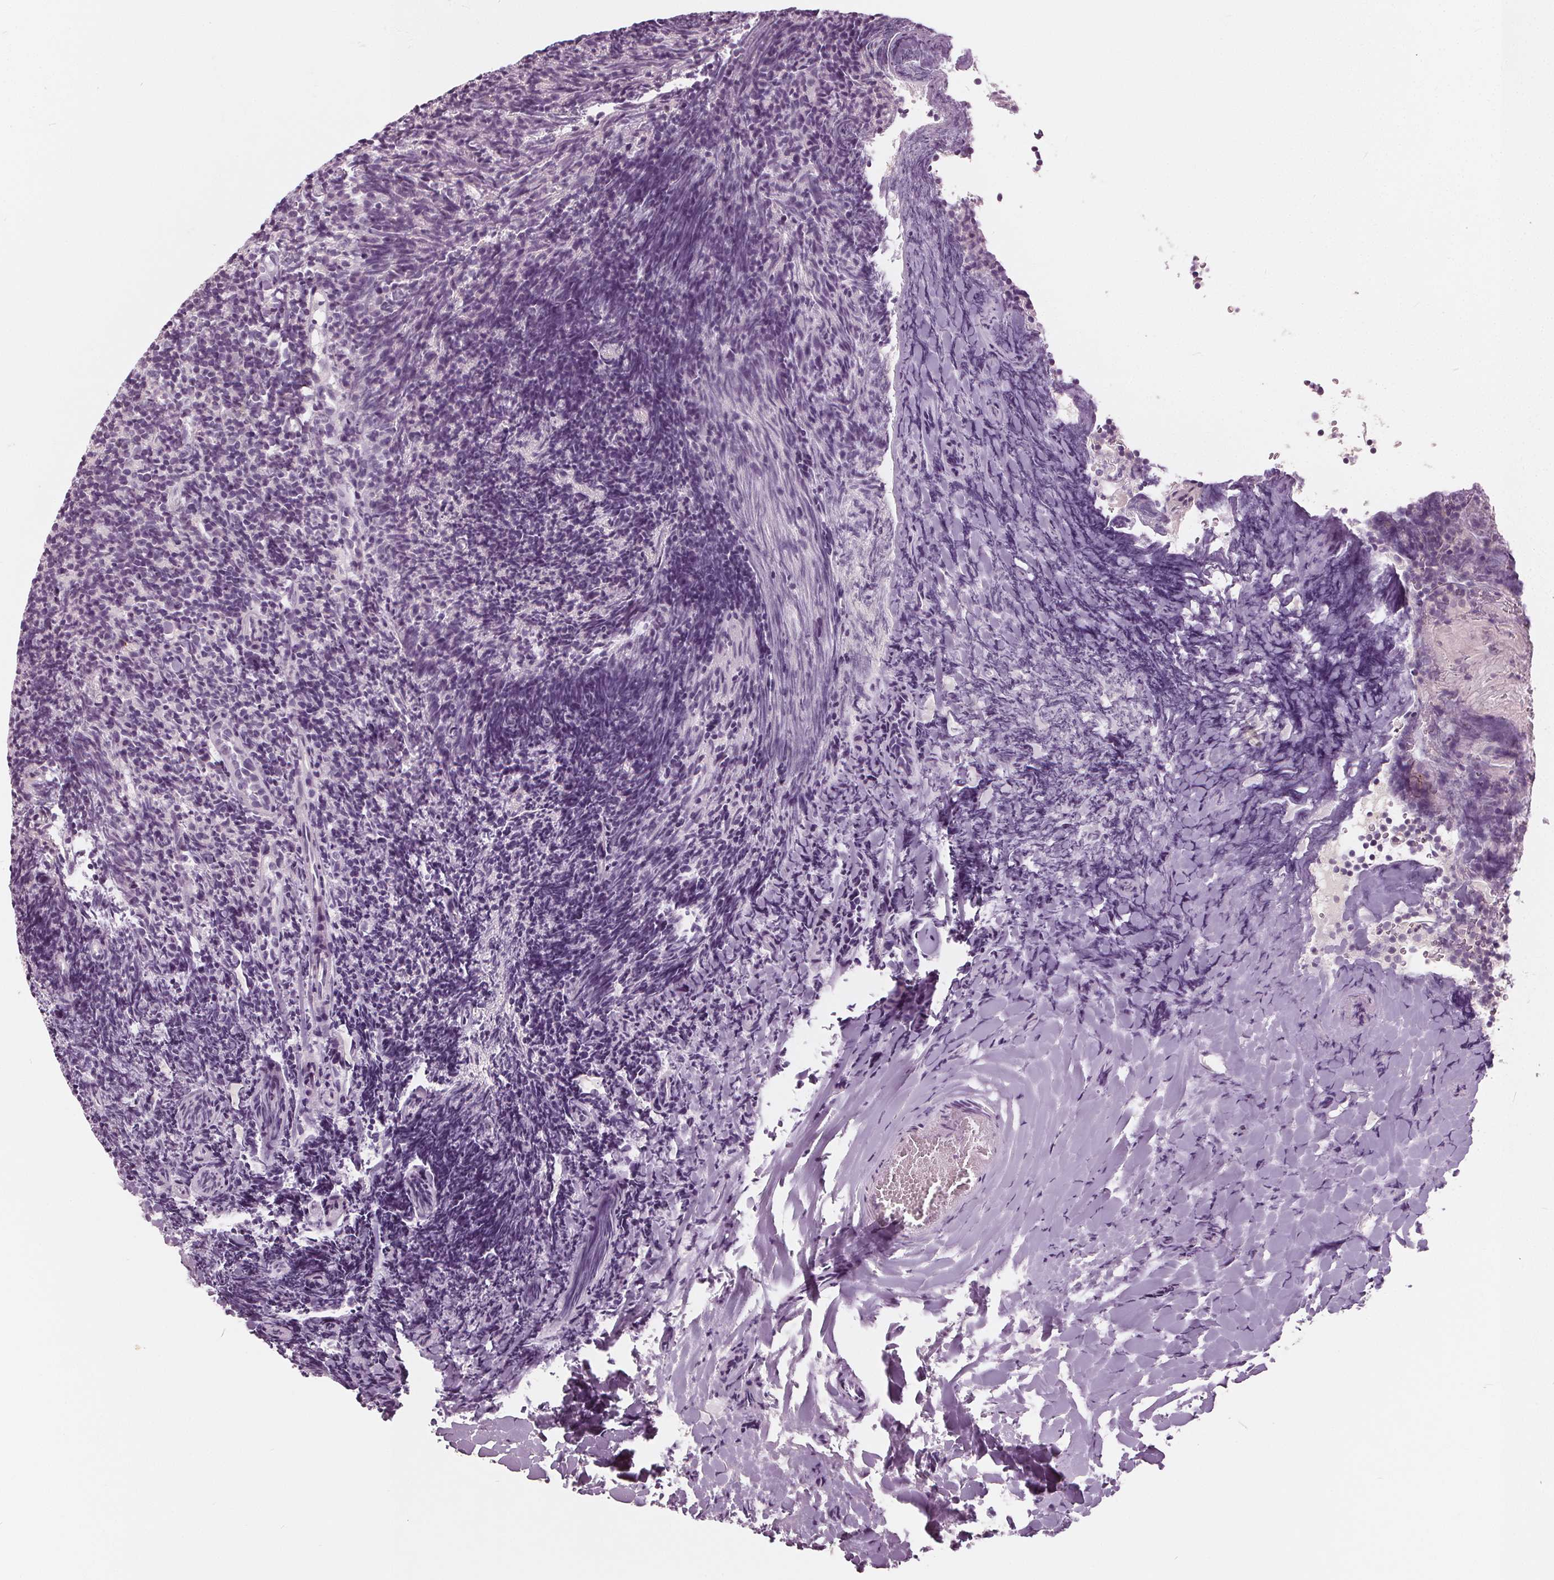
{"staining": {"intensity": "negative", "quantity": "none", "location": "none"}, "tissue": "tonsil", "cell_type": "Germinal center cells", "image_type": "normal", "snomed": [{"axis": "morphology", "description": "Normal tissue, NOS"}, {"axis": "topography", "description": "Tonsil"}], "caption": "Protein analysis of normal tonsil reveals no significant expression in germinal center cells. Brightfield microscopy of immunohistochemistry (IHC) stained with DAB (3,3'-diaminobenzidine) (brown) and hematoxylin (blue), captured at high magnification.", "gene": "TKFC", "patient": {"sex": "female", "age": 10}}